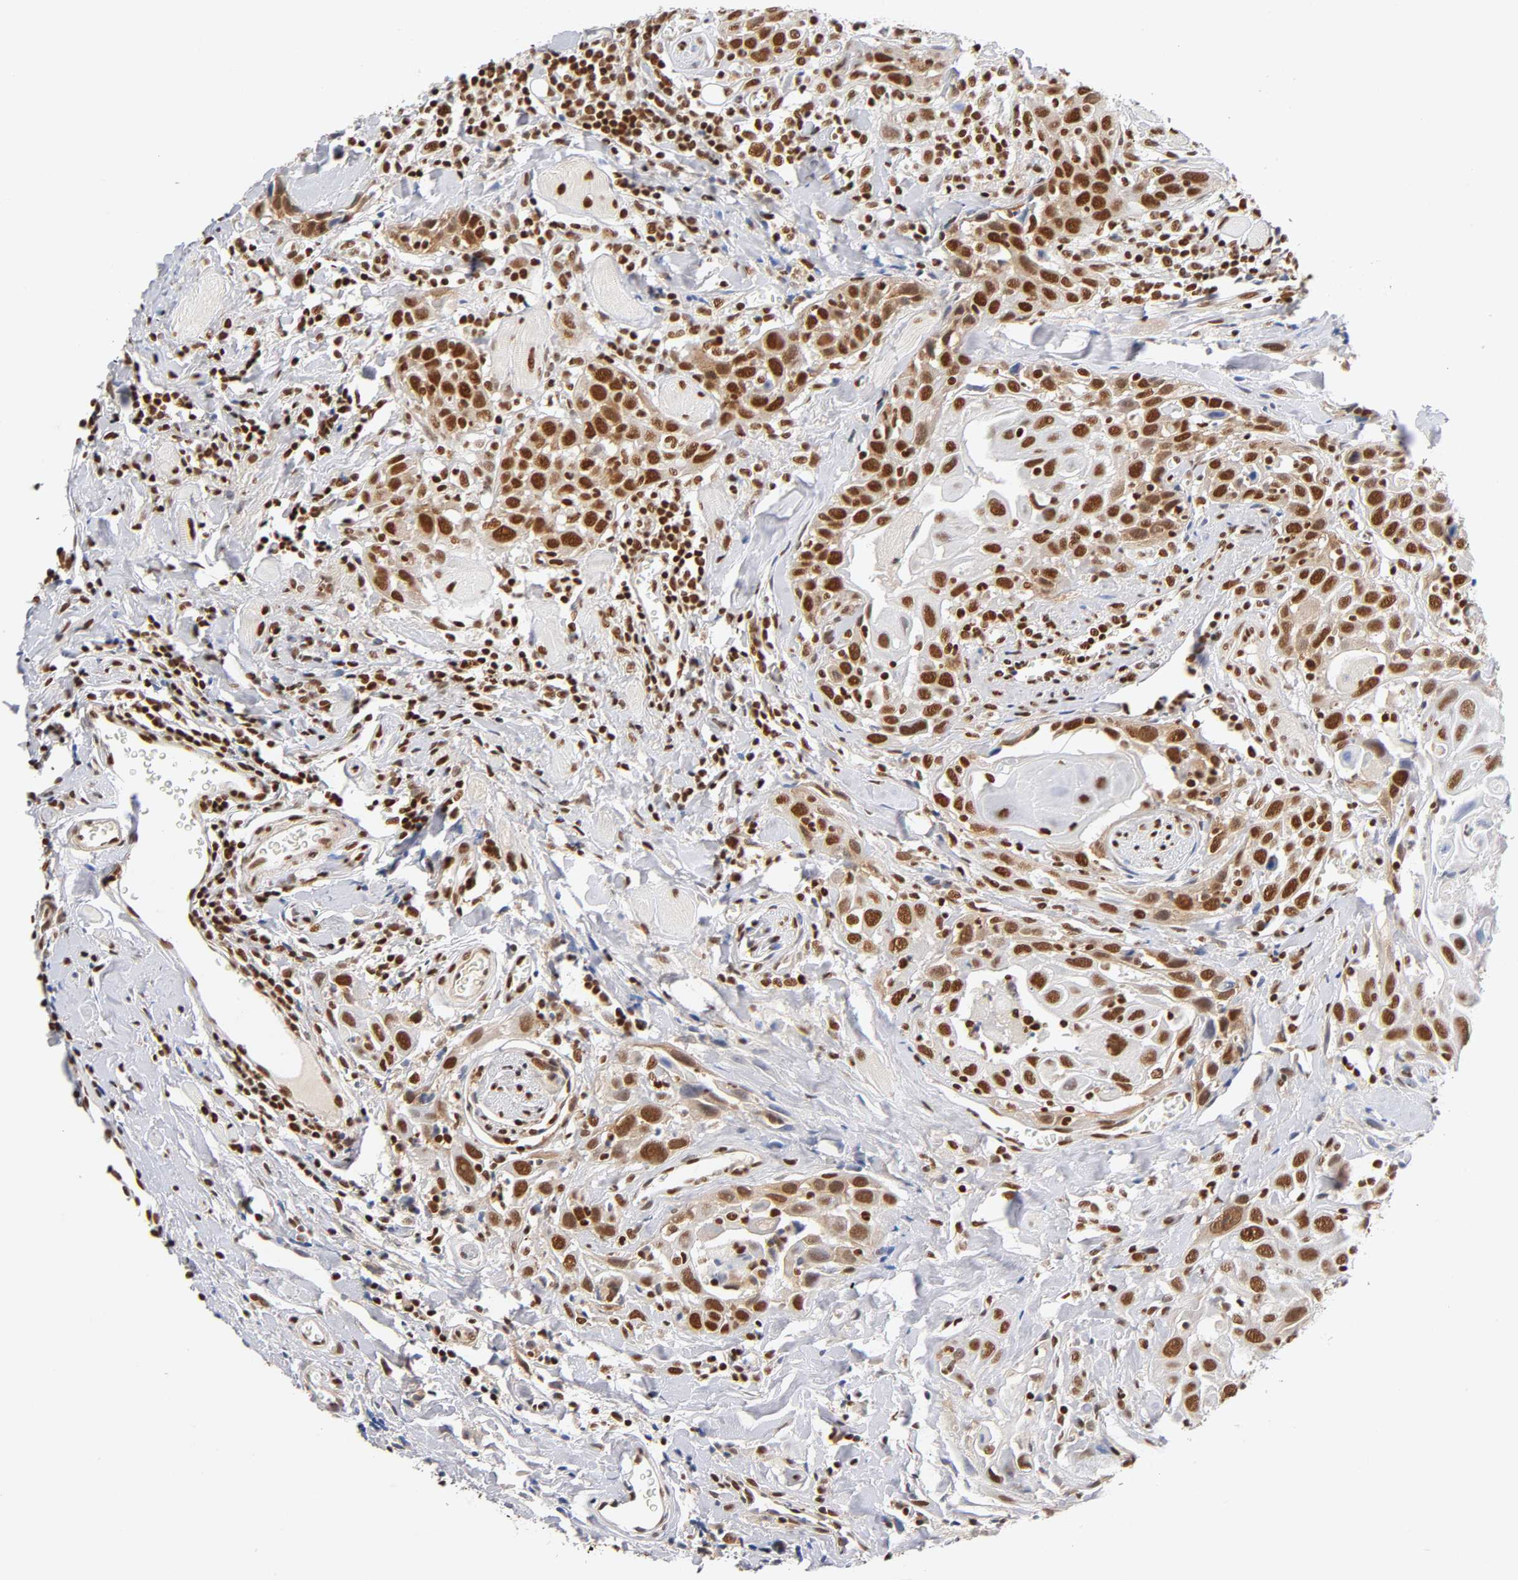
{"staining": {"intensity": "strong", "quantity": ">75%", "location": "nuclear"}, "tissue": "head and neck cancer", "cell_type": "Tumor cells", "image_type": "cancer", "snomed": [{"axis": "morphology", "description": "Squamous cell carcinoma, NOS"}, {"axis": "topography", "description": "Oral tissue"}, {"axis": "topography", "description": "Head-Neck"}], "caption": "A high-resolution micrograph shows IHC staining of head and neck cancer (squamous cell carcinoma), which exhibits strong nuclear positivity in approximately >75% of tumor cells. The staining is performed using DAB brown chromogen to label protein expression. The nuclei are counter-stained blue using hematoxylin.", "gene": "ILKAP", "patient": {"sex": "female", "age": 50}}